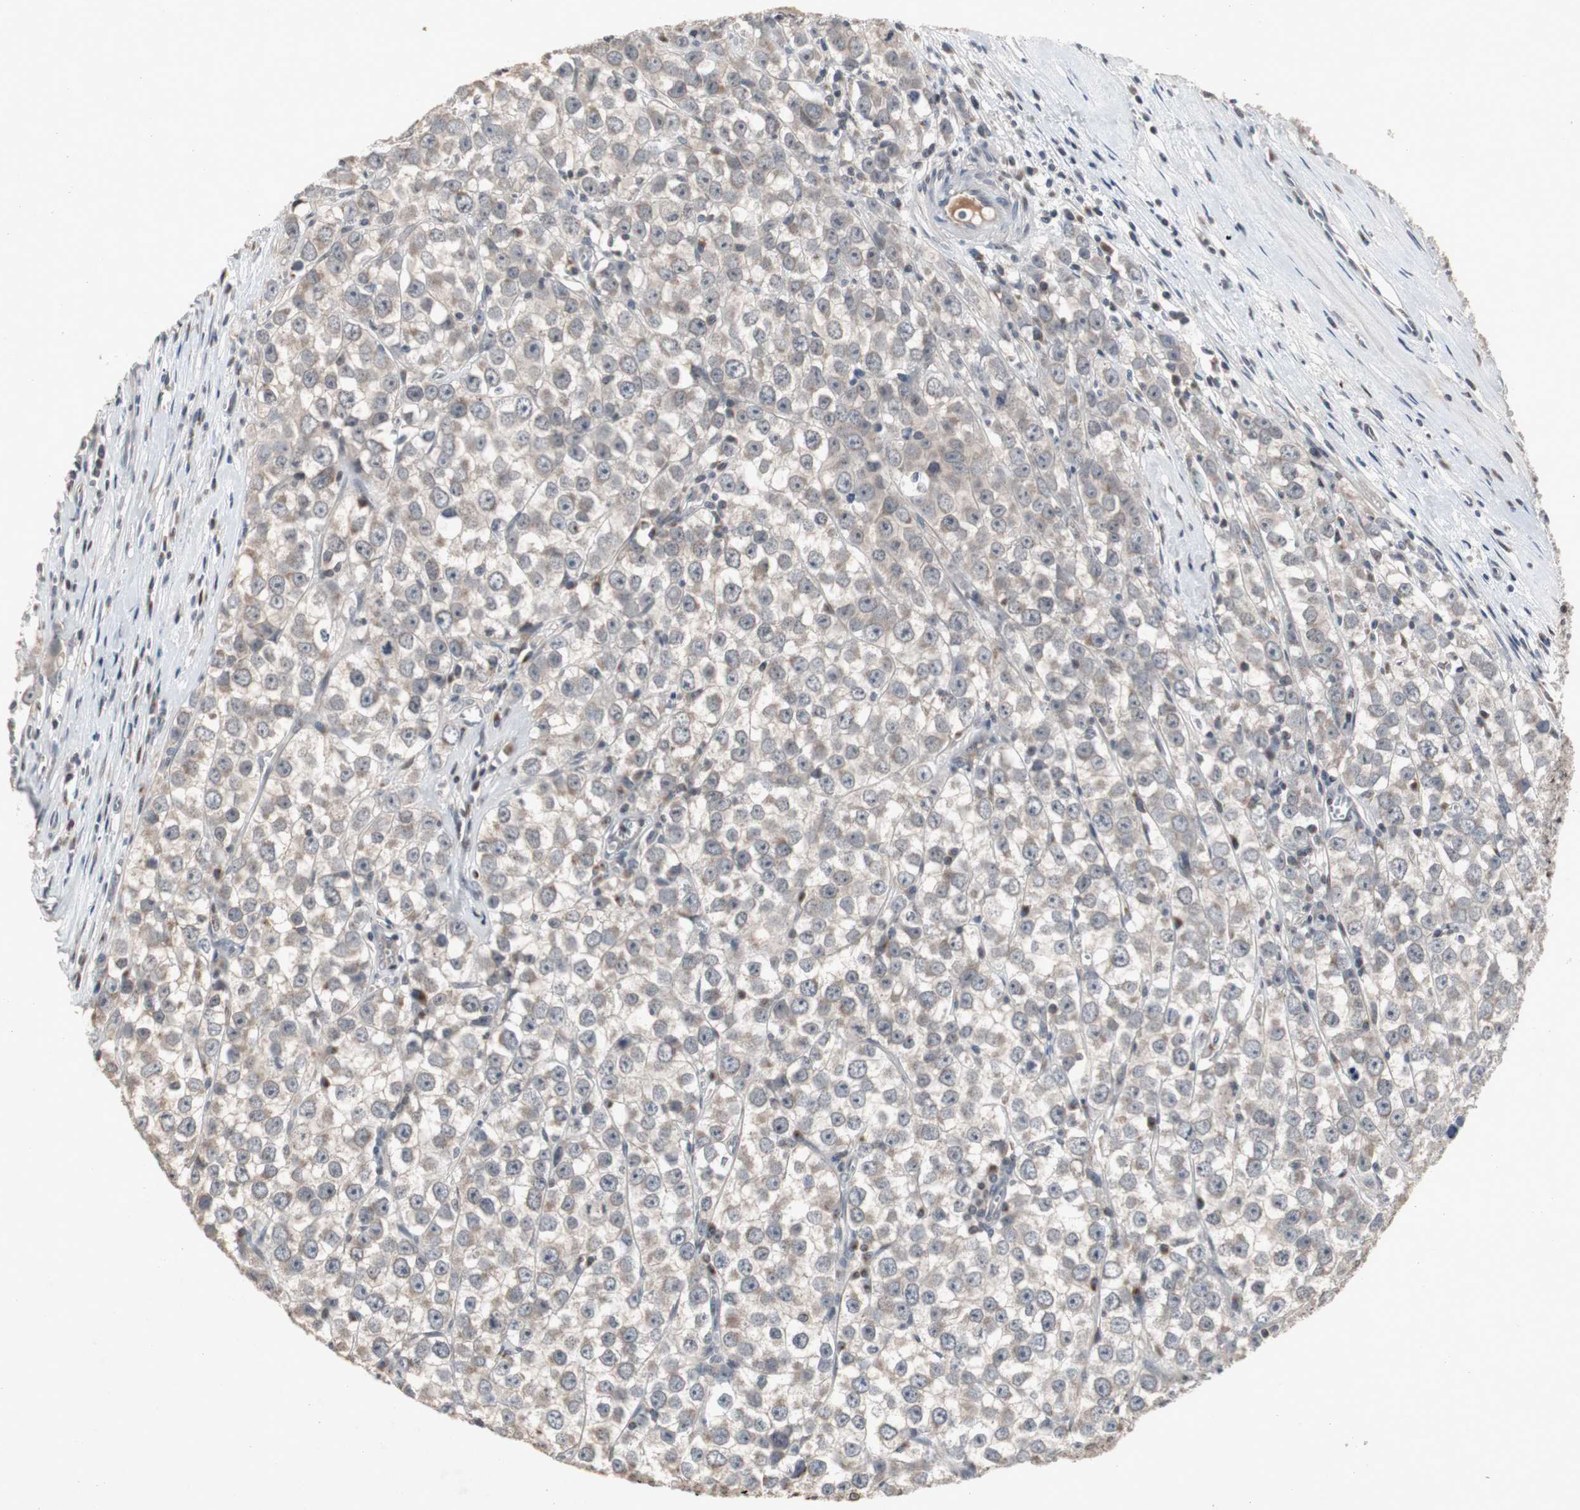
{"staining": {"intensity": "weak", "quantity": "25%-75%", "location": "cytoplasmic/membranous"}, "tissue": "testis cancer", "cell_type": "Tumor cells", "image_type": "cancer", "snomed": [{"axis": "morphology", "description": "Seminoma, NOS"}, {"axis": "morphology", "description": "Carcinoma, Embryonal, NOS"}, {"axis": "topography", "description": "Testis"}], "caption": "DAB (3,3'-diaminobenzidine) immunohistochemical staining of human testis cancer reveals weak cytoplasmic/membranous protein positivity in about 25%-75% of tumor cells.", "gene": "ZNF396", "patient": {"sex": "male", "age": 52}}